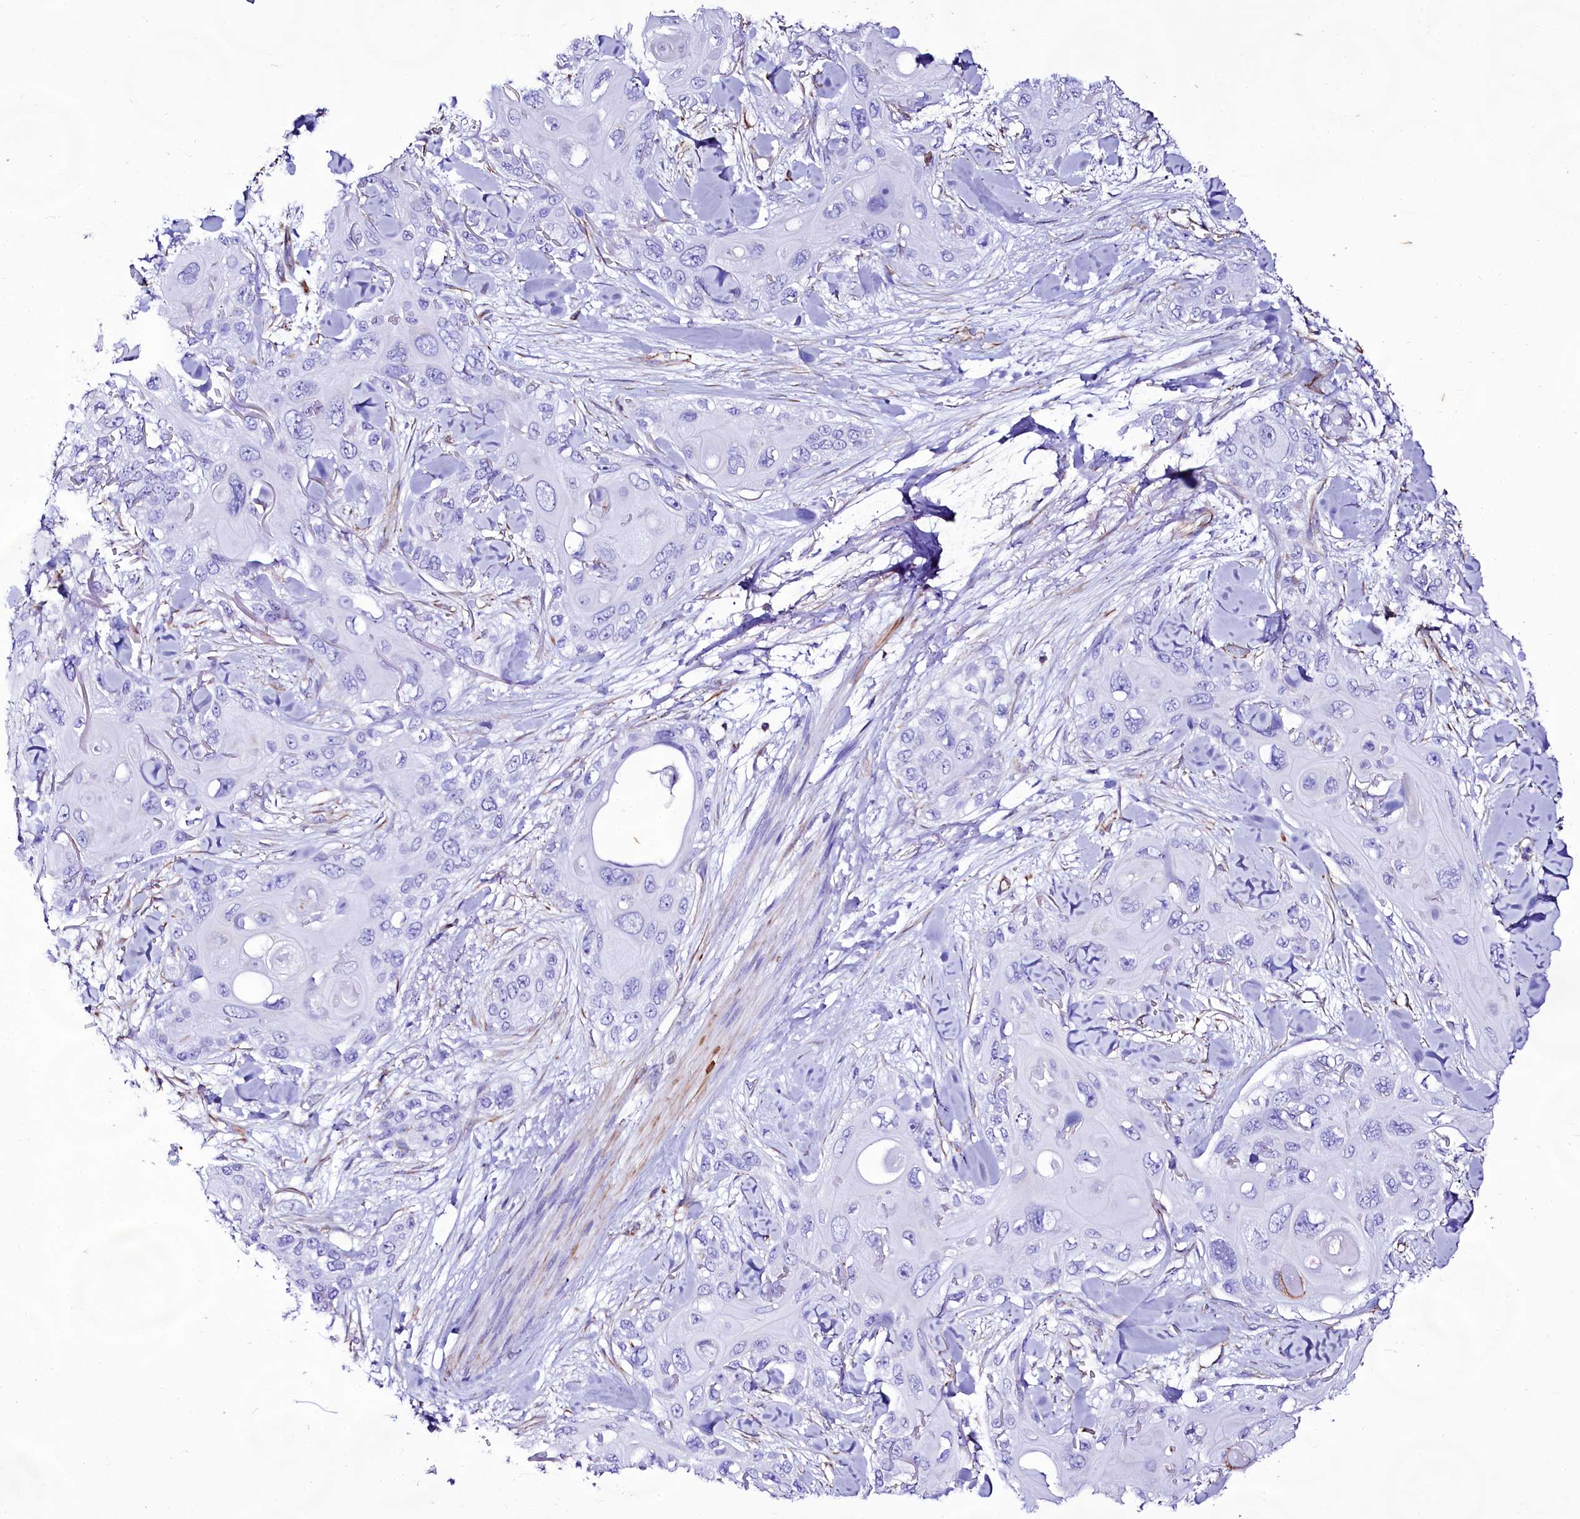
{"staining": {"intensity": "negative", "quantity": "none", "location": "none"}, "tissue": "skin cancer", "cell_type": "Tumor cells", "image_type": "cancer", "snomed": [{"axis": "morphology", "description": "Normal tissue, NOS"}, {"axis": "morphology", "description": "Squamous cell carcinoma, NOS"}, {"axis": "topography", "description": "Skin"}], "caption": "The photomicrograph reveals no significant positivity in tumor cells of skin cancer (squamous cell carcinoma).", "gene": "CD99", "patient": {"sex": "male", "age": 72}}